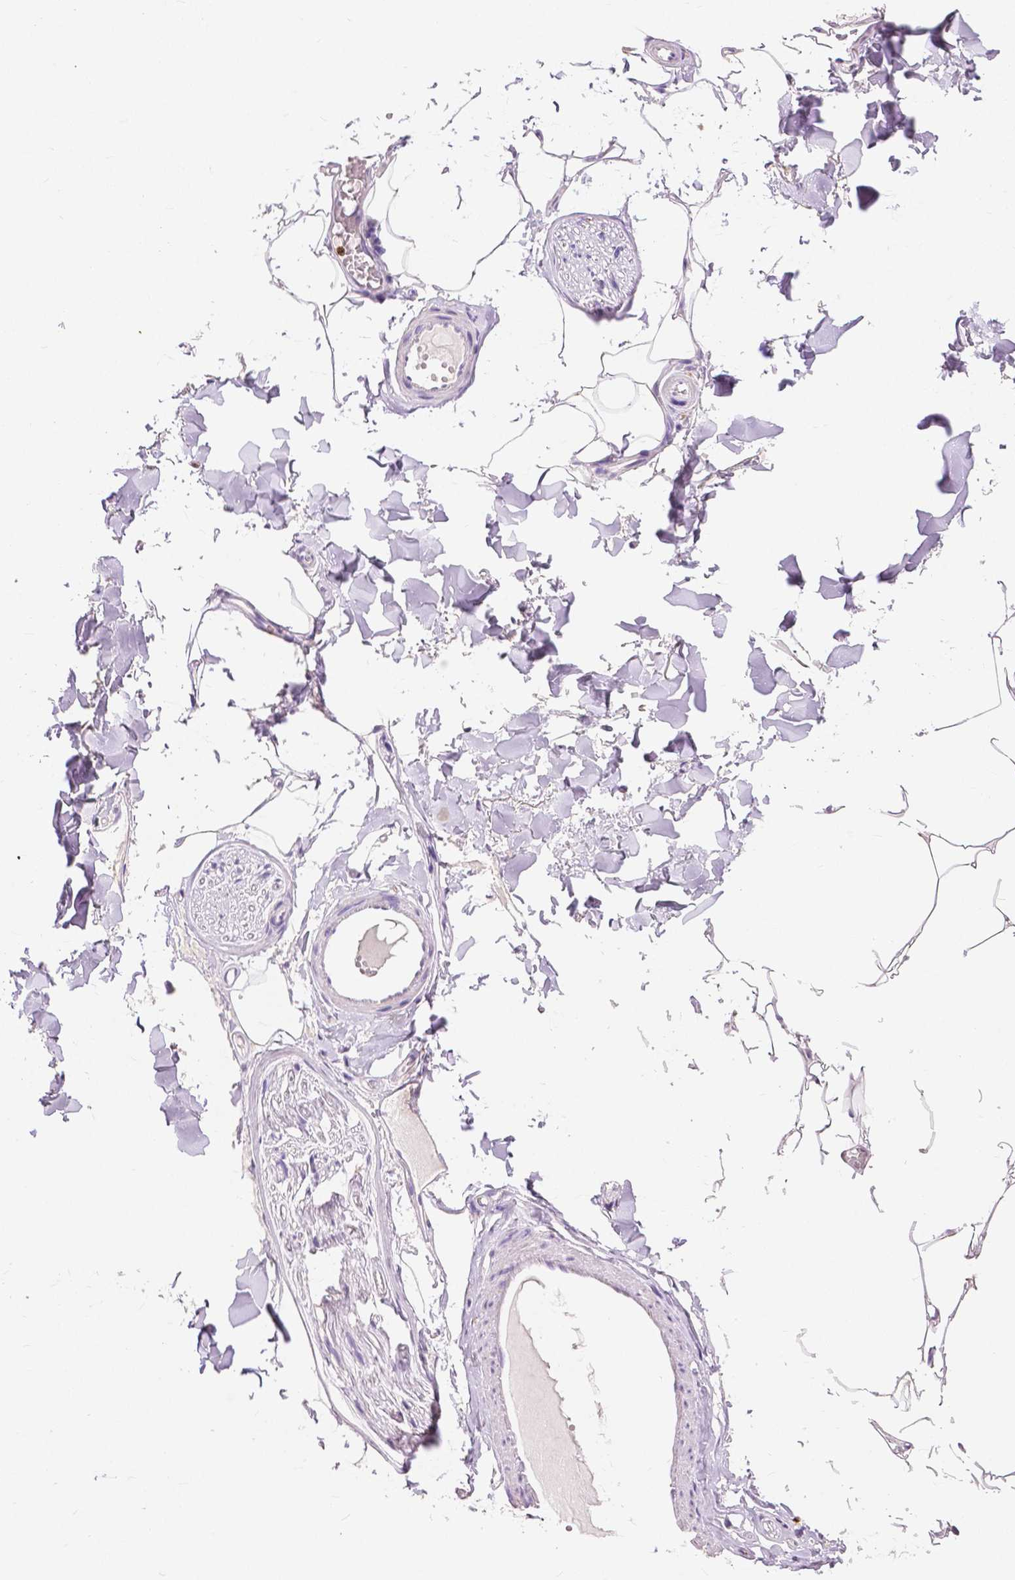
{"staining": {"intensity": "negative", "quantity": "none", "location": "none"}, "tissue": "adipose tissue", "cell_type": "Adipocytes", "image_type": "normal", "snomed": [{"axis": "morphology", "description": "Normal tissue, NOS"}, {"axis": "topography", "description": "Skin"}, {"axis": "topography", "description": "Peripheral nerve tissue"}], "caption": "Photomicrograph shows no significant protein positivity in adipocytes of benign adipose tissue.", "gene": "CXCR2", "patient": {"sex": "female", "age": 45}}